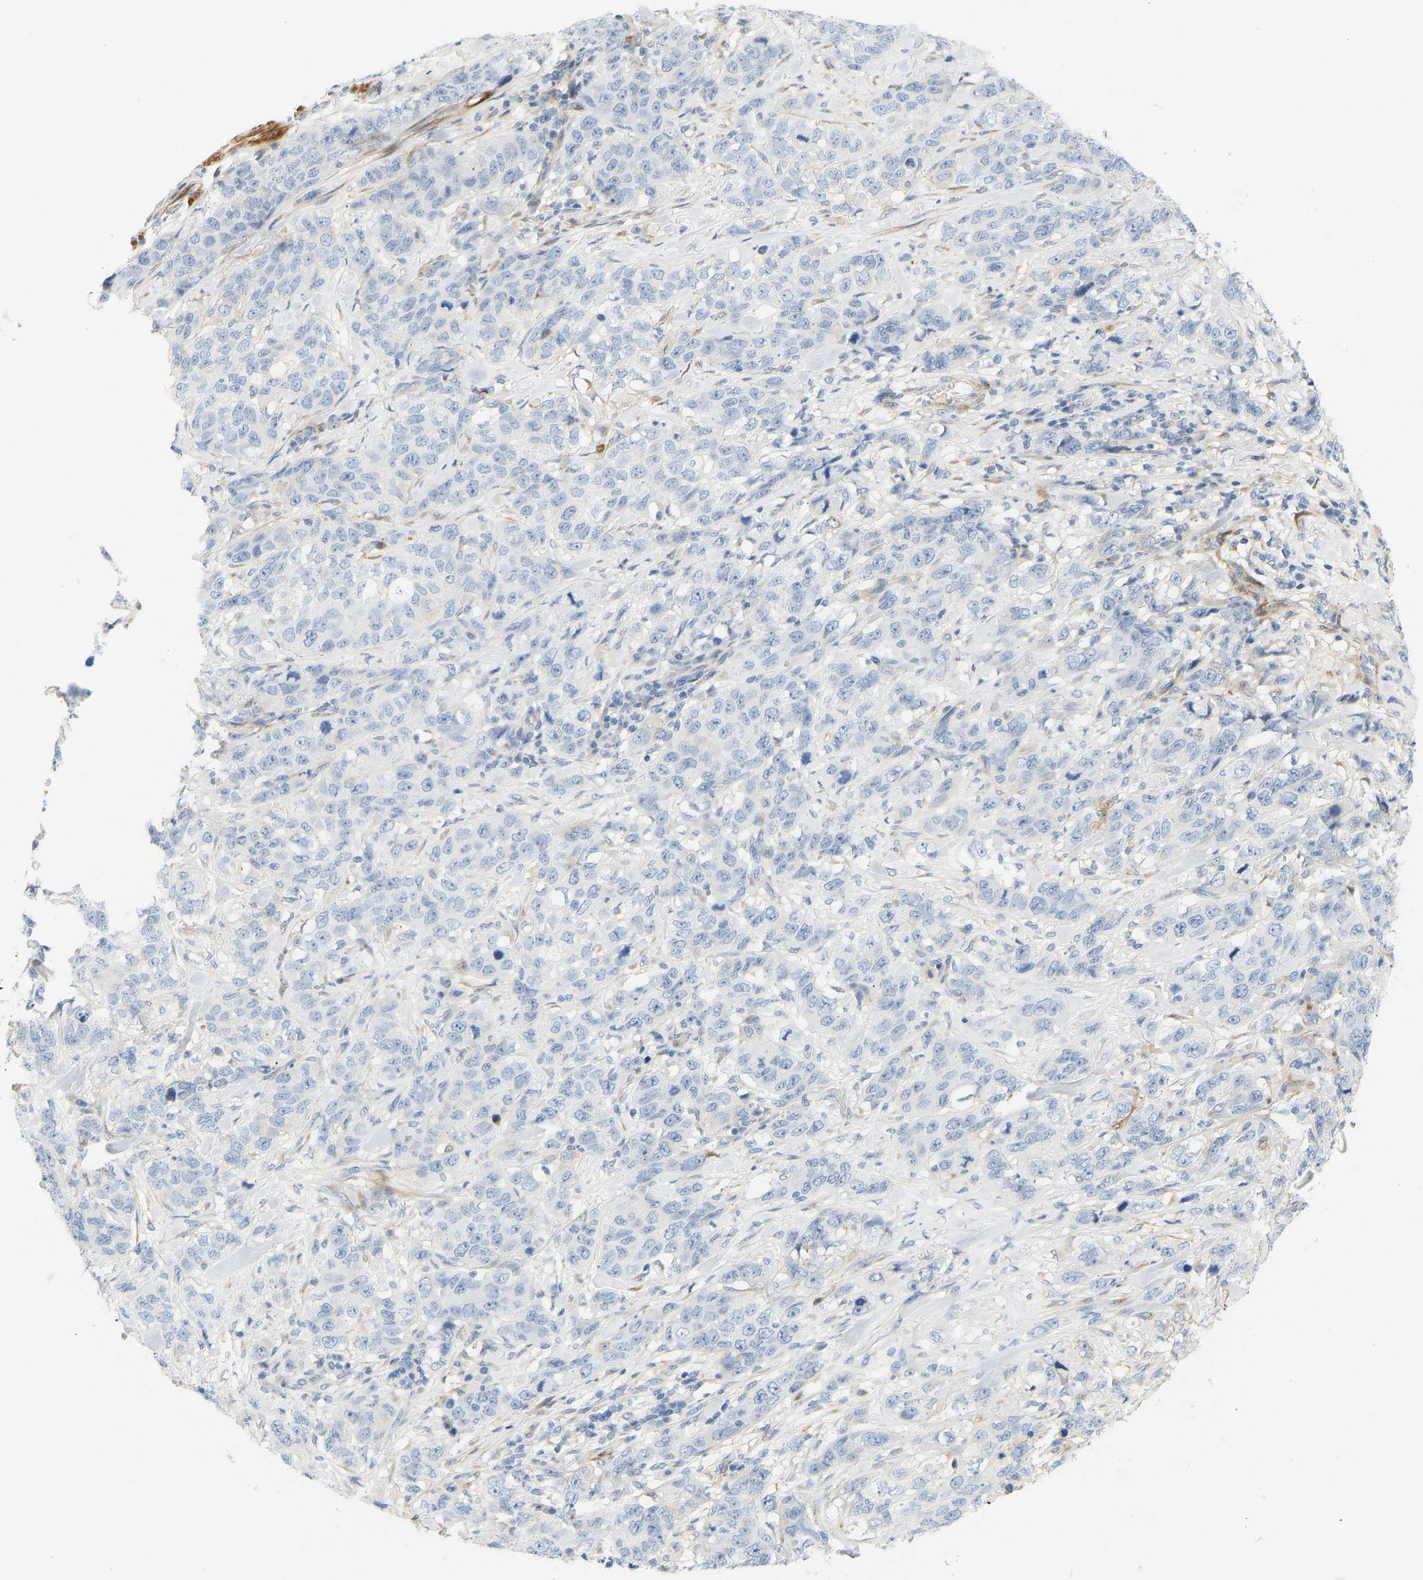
{"staining": {"intensity": "negative", "quantity": "none", "location": "none"}, "tissue": "stomach cancer", "cell_type": "Tumor cells", "image_type": "cancer", "snomed": [{"axis": "morphology", "description": "Adenocarcinoma, NOS"}, {"axis": "topography", "description": "Stomach"}], "caption": "Tumor cells show no significant expression in stomach adenocarcinoma.", "gene": "SLC30A7", "patient": {"sex": "male", "age": 48}}